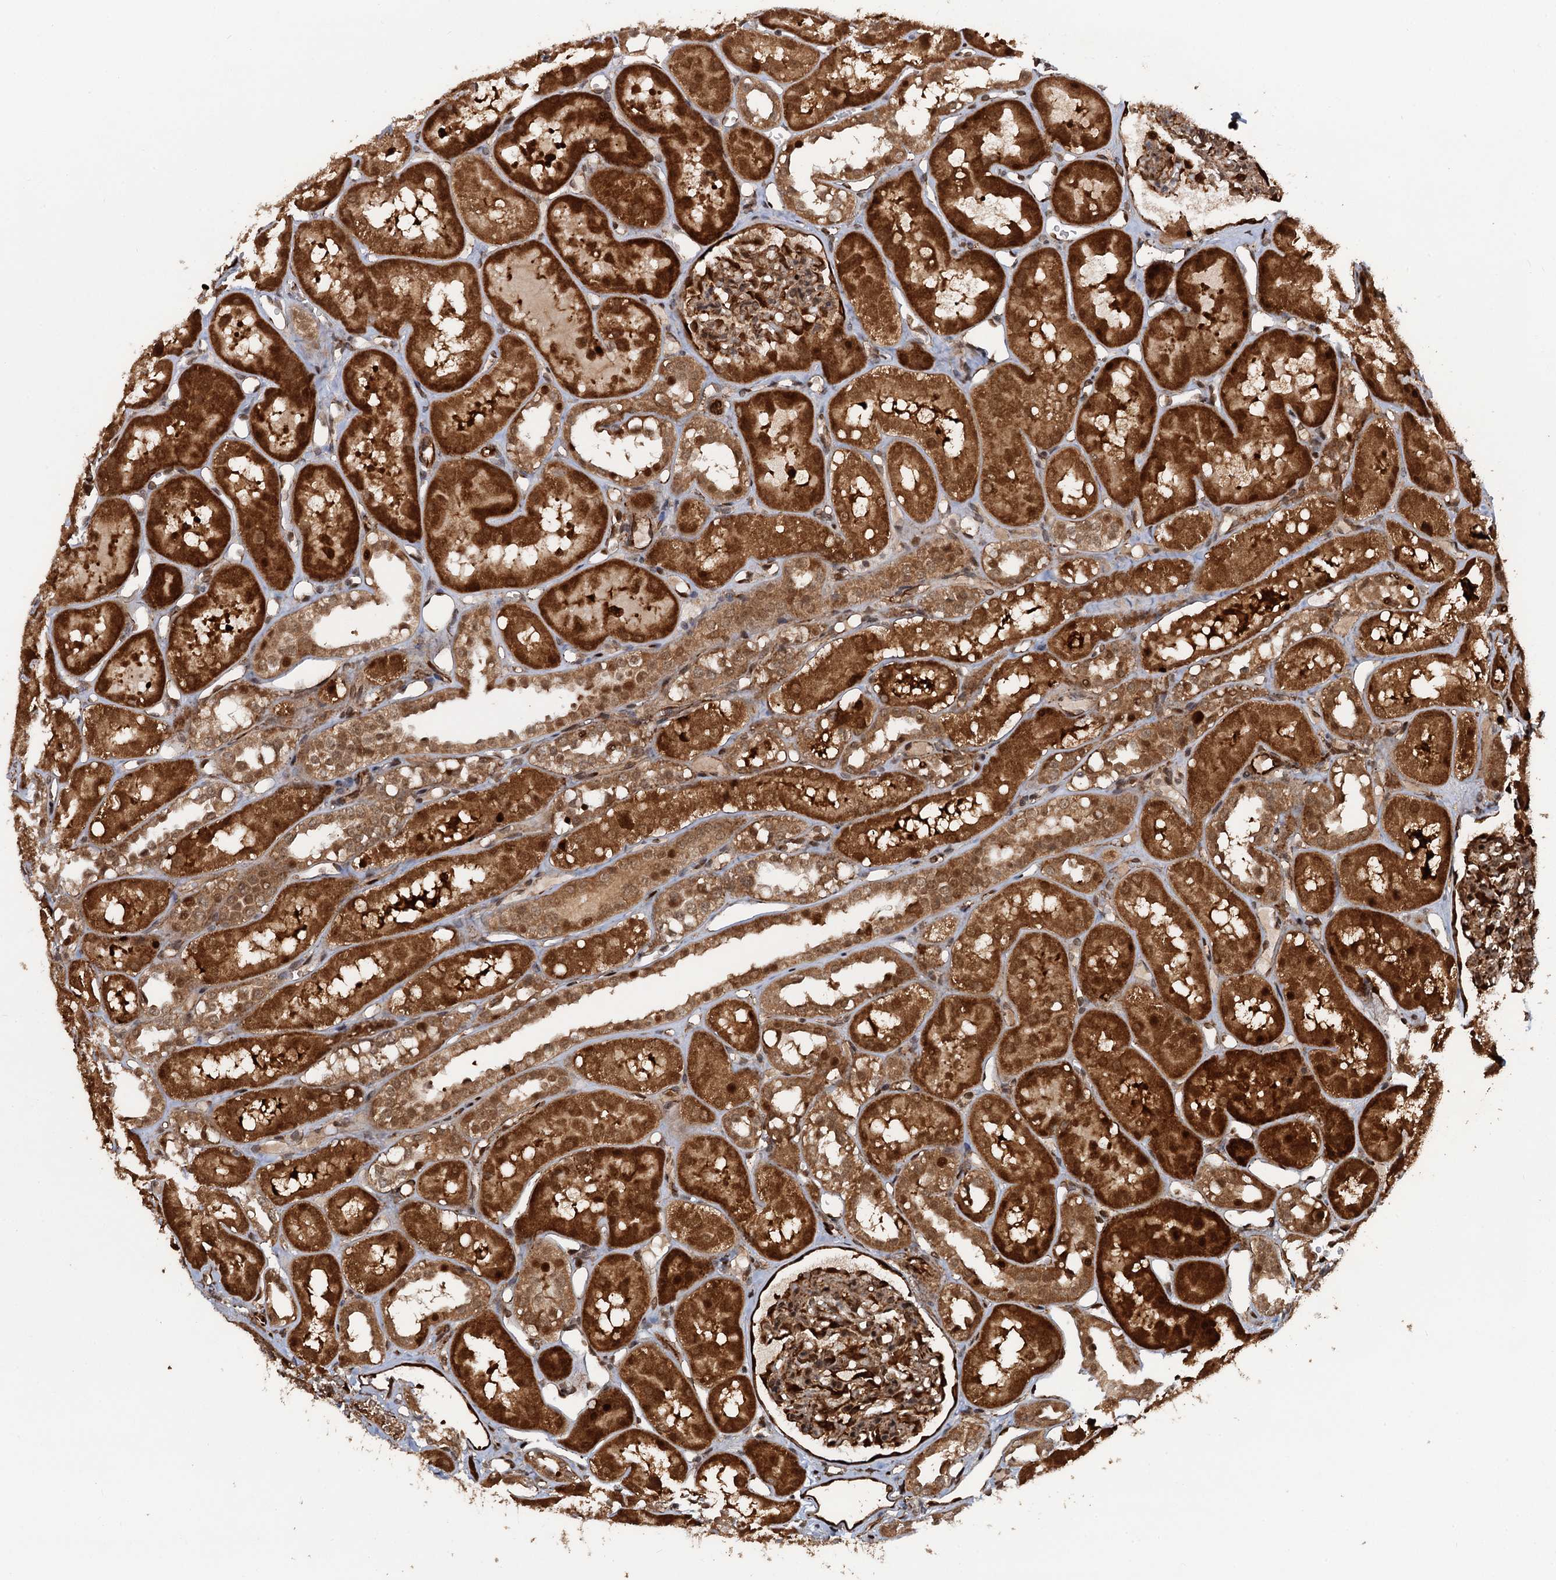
{"staining": {"intensity": "strong", "quantity": "25%-75%", "location": "cytoplasmic/membranous,nuclear"}, "tissue": "kidney", "cell_type": "Cells in glomeruli", "image_type": "normal", "snomed": [{"axis": "morphology", "description": "Normal tissue, NOS"}, {"axis": "topography", "description": "Kidney"}], "caption": "Brown immunohistochemical staining in benign kidney shows strong cytoplasmic/membranous,nuclear positivity in about 25%-75% of cells in glomeruli.", "gene": "SNRNP25", "patient": {"sex": "male", "age": 16}}